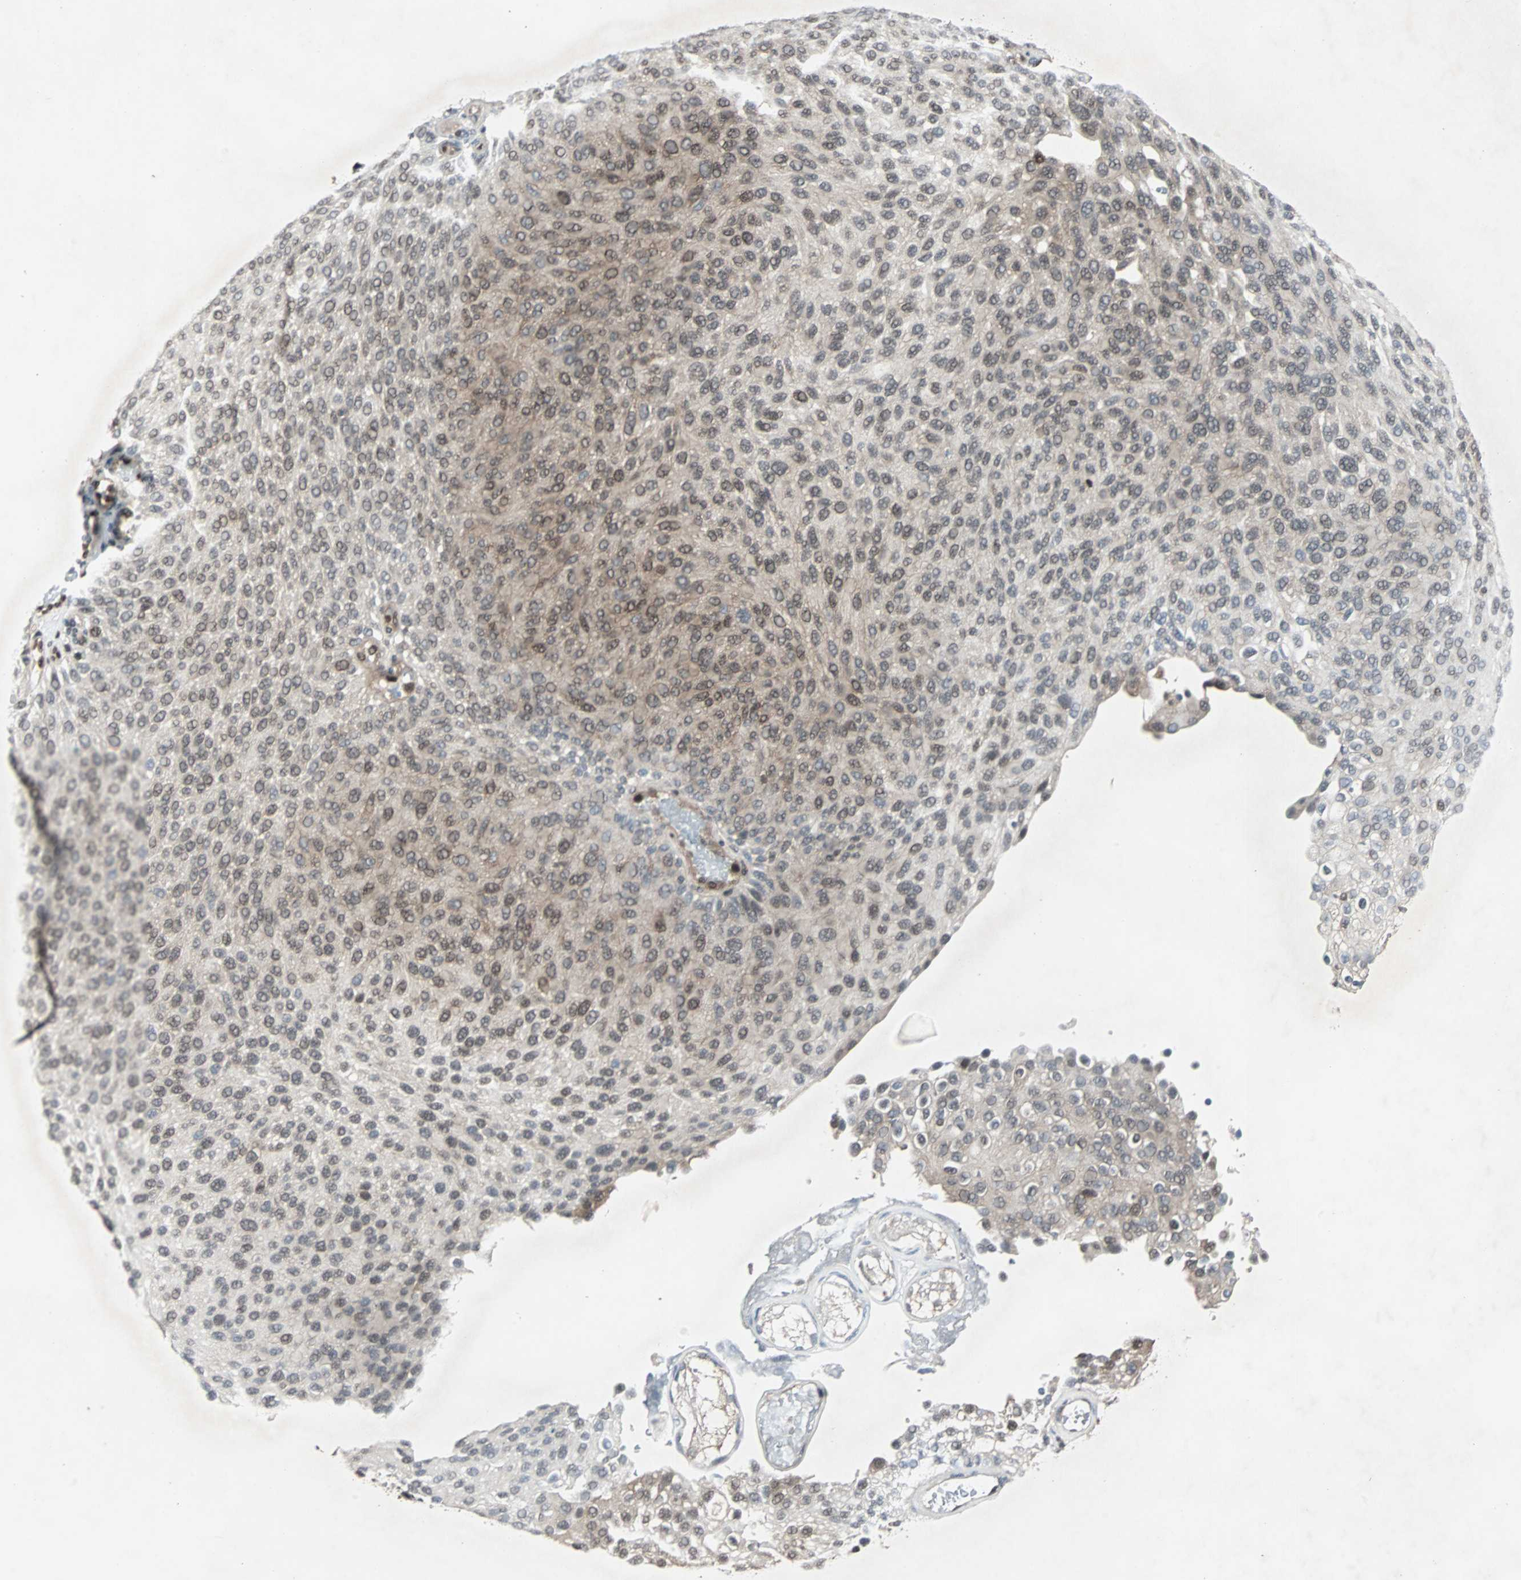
{"staining": {"intensity": "moderate", "quantity": ">75%", "location": "cytoplasmic/membranous,nuclear"}, "tissue": "urothelial cancer", "cell_type": "Tumor cells", "image_type": "cancer", "snomed": [{"axis": "morphology", "description": "Urothelial carcinoma, Low grade"}, {"axis": "topography", "description": "Urinary bladder"}], "caption": "Urothelial cancer stained with IHC exhibits moderate cytoplasmic/membranous and nuclear staining in about >75% of tumor cells.", "gene": "ACLY", "patient": {"sex": "male", "age": 78}}